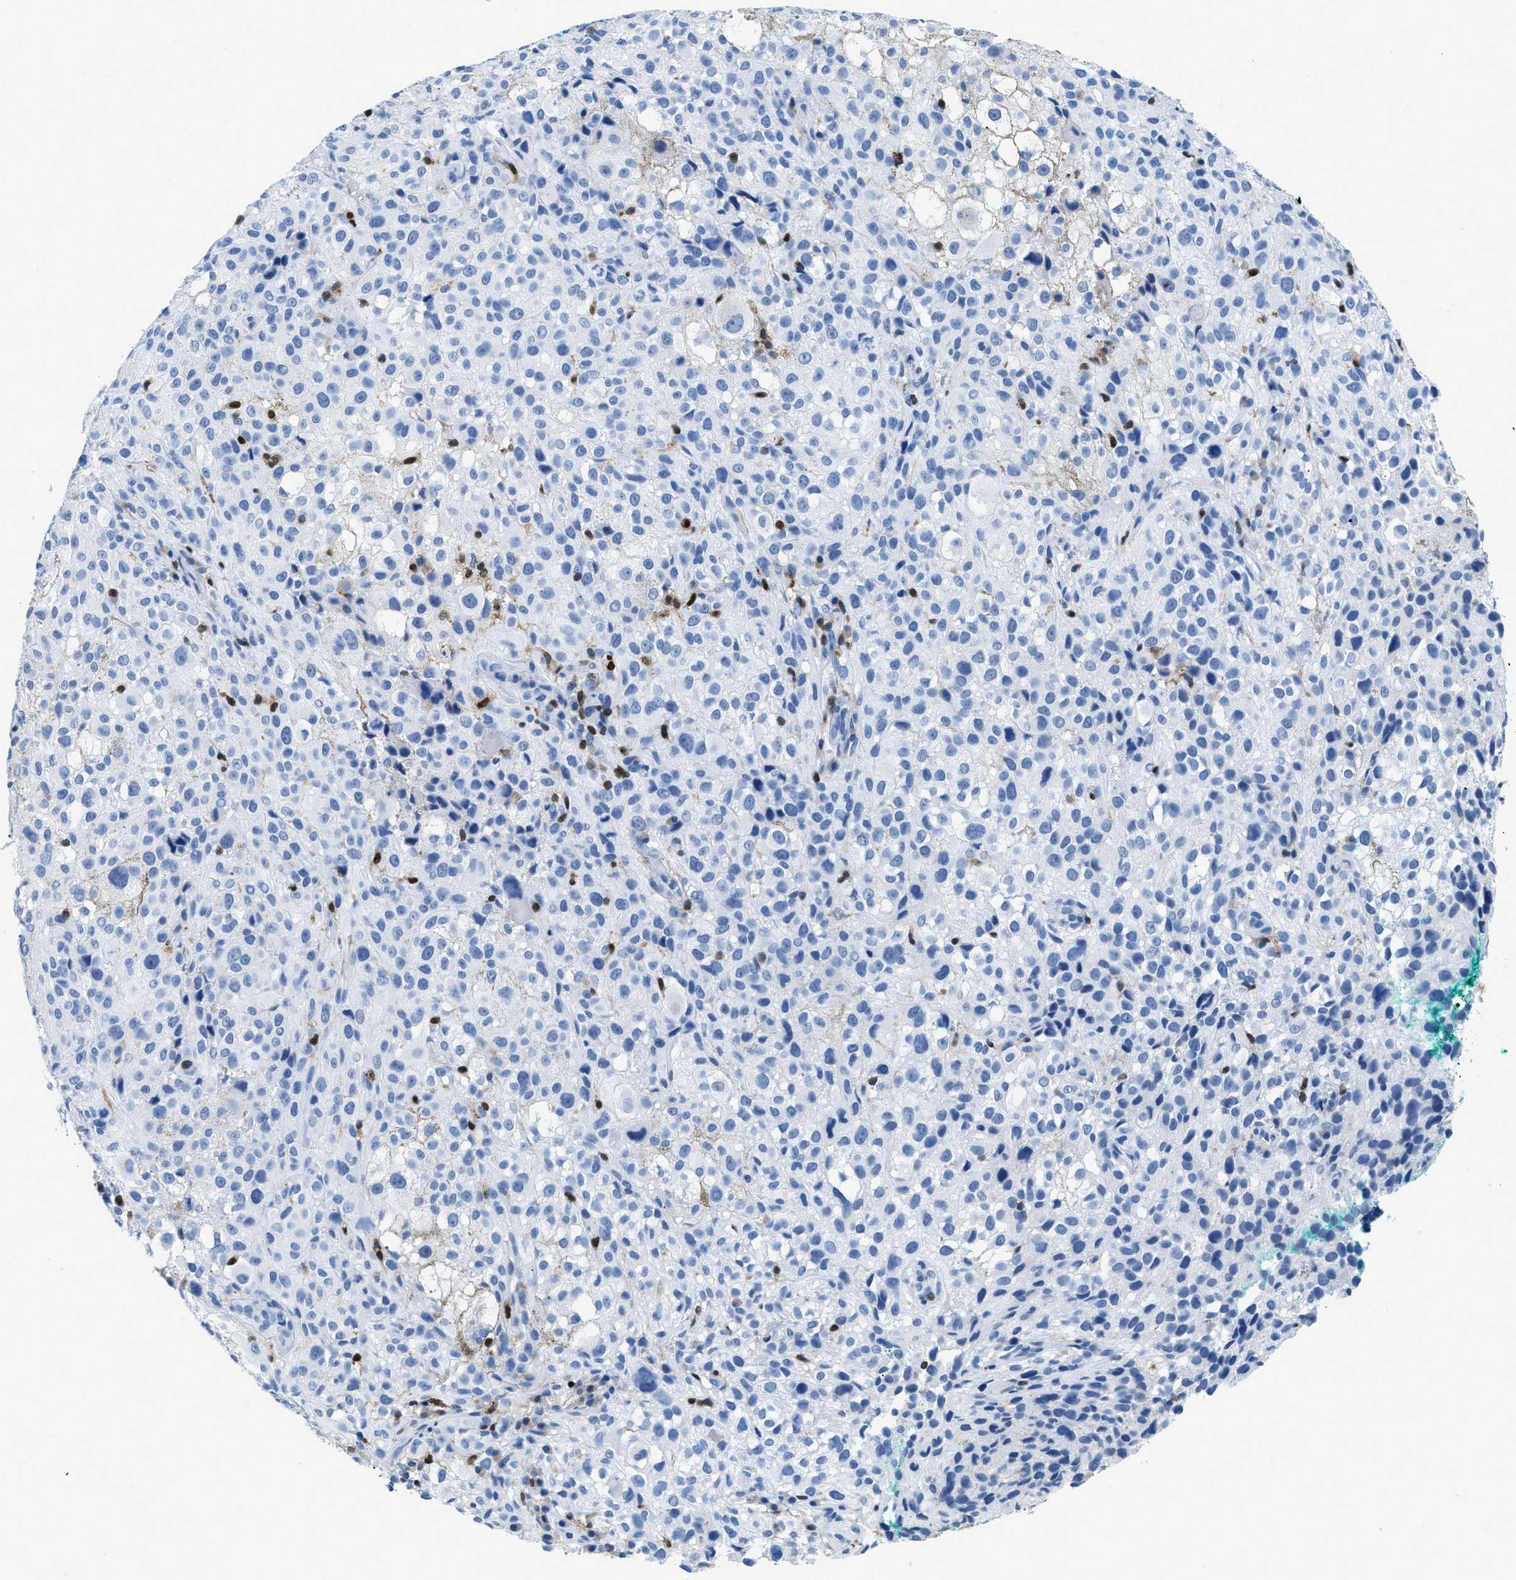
{"staining": {"intensity": "negative", "quantity": "none", "location": "none"}, "tissue": "melanoma", "cell_type": "Tumor cells", "image_type": "cancer", "snomed": [{"axis": "morphology", "description": "Necrosis, NOS"}, {"axis": "morphology", "description": "Malignant melanoma, NOS"}, {"axis": "topography", "description": "Skin"}], "caption": "Tumor cells are negative for brown protein staining in malignant melanoma.", "gene": "NFATC2", "patient": {"sex": "female", "age": 87}}